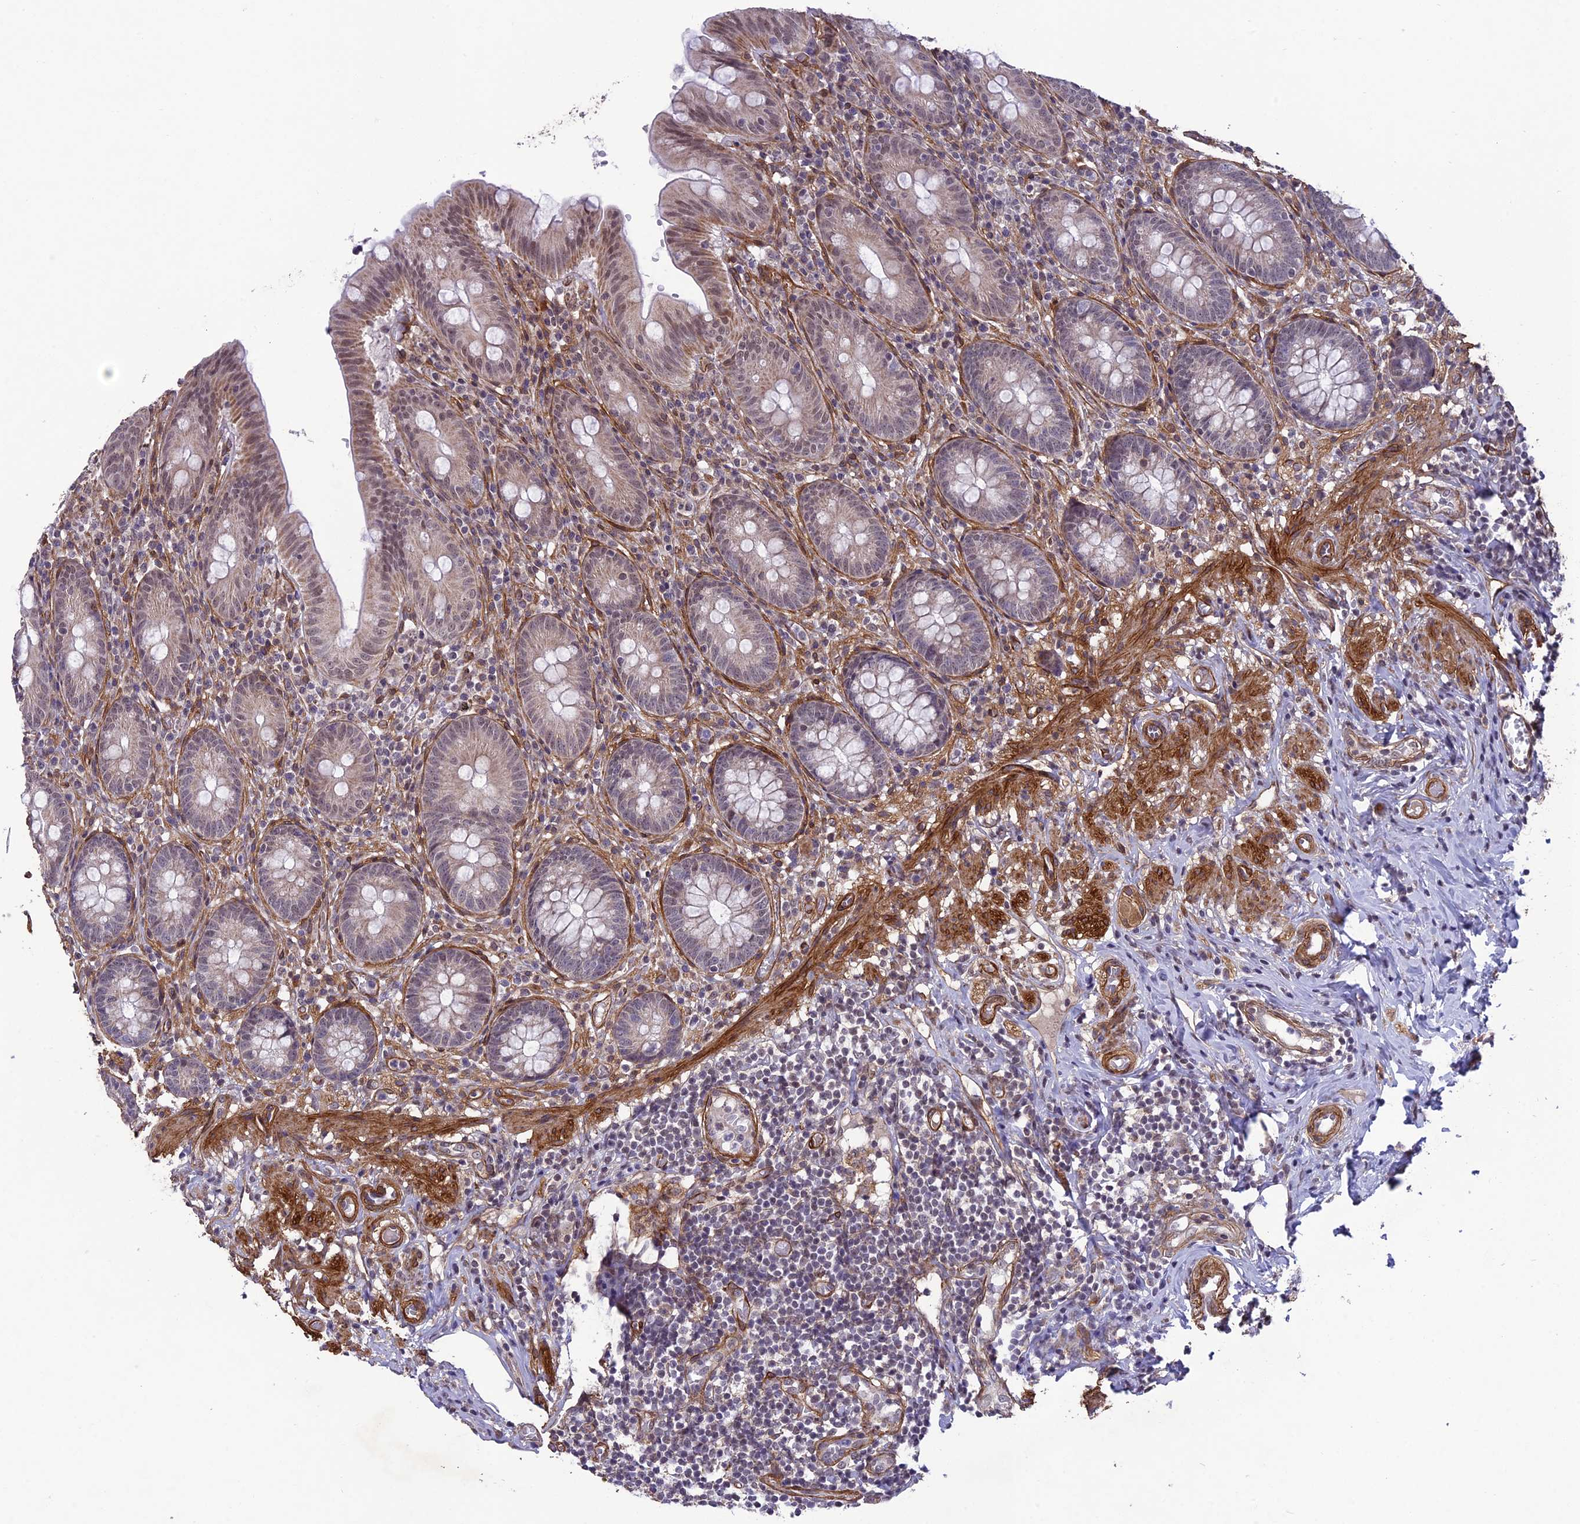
{"staining": {"intensity": "weak", "quantity": "25%-75%", "location": "cytoplasmic/membranous,nuclear"}, "tissue": "appendix", "cell_type": "Glandular cells", "image_type": "normal", "snomed": [{"axis": "morphology", "description": "Normal tissue, NOS"}, {"axis": "topography", "description": "Appendix"}], "caption": "Weak cytoplasmic/membranous,nuclear positivity is identified in about 25%-75% of glandular cells in unremarkable appendix. Using DAB (brown) and hematoxylin (blue) stains, captured at high magnification using brightfield microscopy.", "gene": "TNS1", "patient": {"sex": "male", "age": 55}}